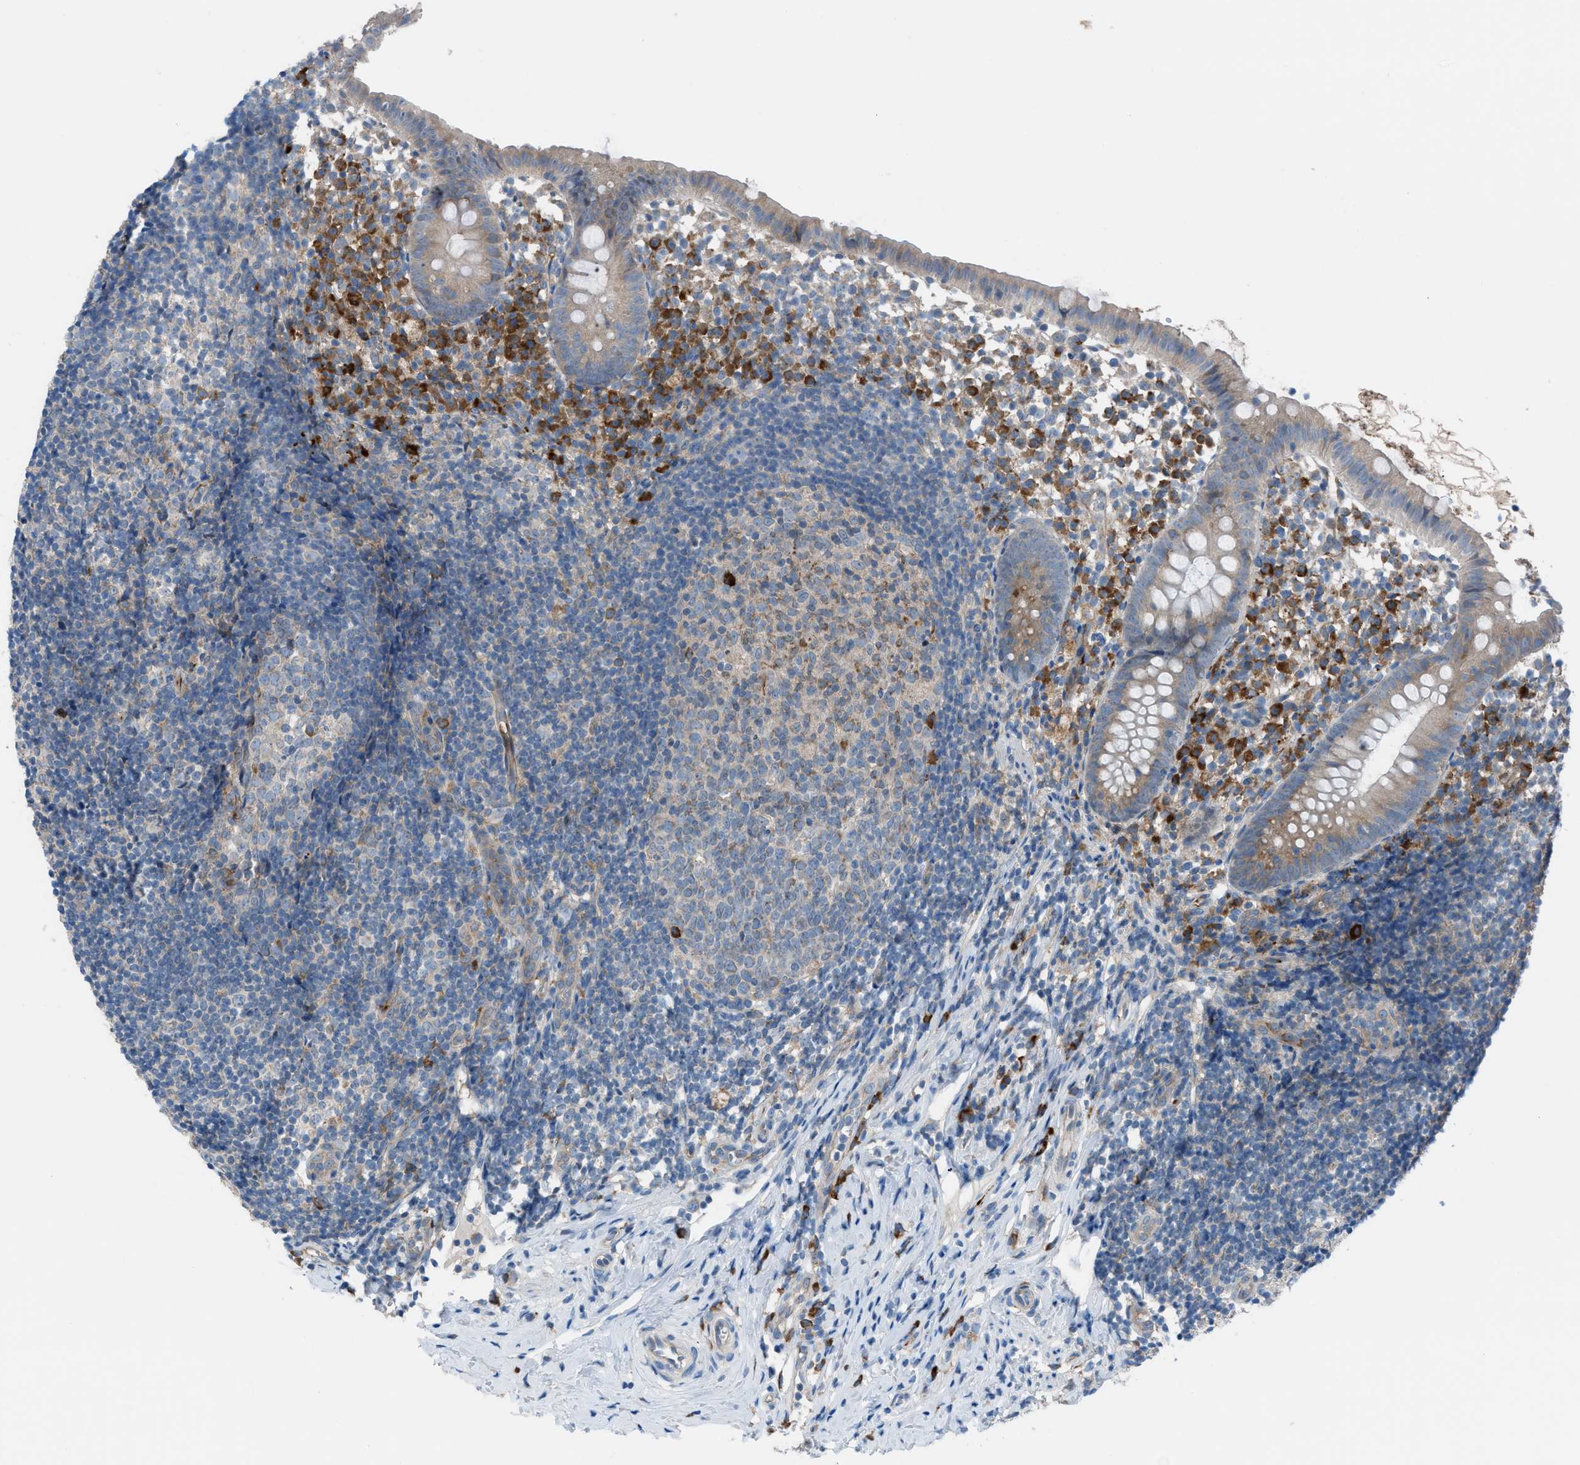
{"staining": {"intensity": "weak", "quantity": "25%-75%", "location": "cytoplasmic/membranous"}, "tissue": "appendix", "cell_type": "Glandular cells", "image_type": "normal", "snomed": [{"axis": "morphology", "description": "Normal tissue, NOS"}, {"axis": "topography", "description": "Appendix"}], "caption": "An immunohistochemistry micrograph of benign tissue is shown. Protein staining in brown labels weak cytoplasmic/membranous positivity in appendix within glandular cells.", "gene": "HEG1", "patient": {"sex": "female", "age": 20}}